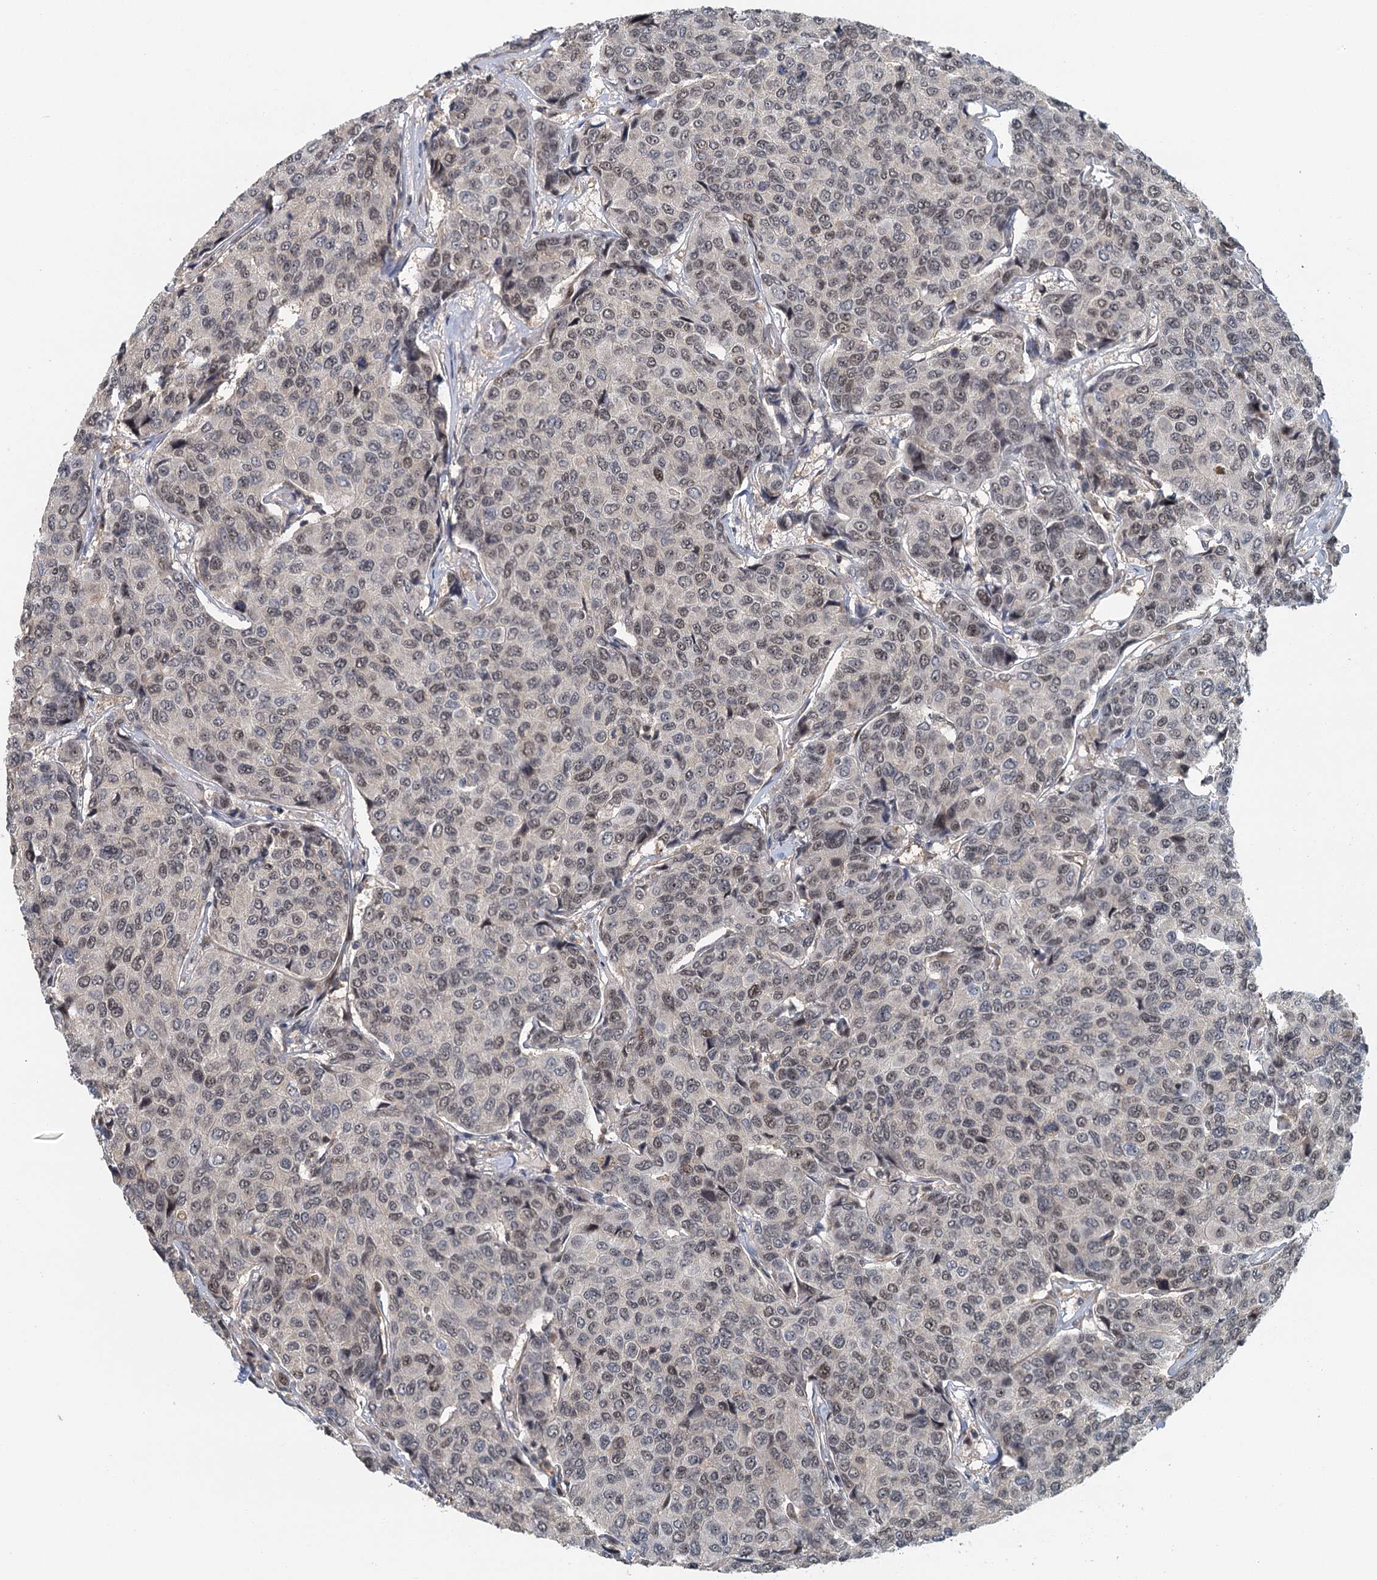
{"staining": {"intensity": "moderate", "quantity": ">75%", "location": "nuclear"}, "tissue": "breast cancer", "cell_type": "Tumor cells", "image_type": "cancer", "snomed": [{"axis": "morphology", "description": "Duct carcinoma"}, {"axis": "topography", "description": "Breast"}], "caption": "Breast invasive ductal carcinoma tissue demonstrates moderate nuclear expression in about >75% of tumor cells, visualized by immunohistochemistry.", "gene": "TAS2R42", "patient": {"sex": "female", "age": 55}}